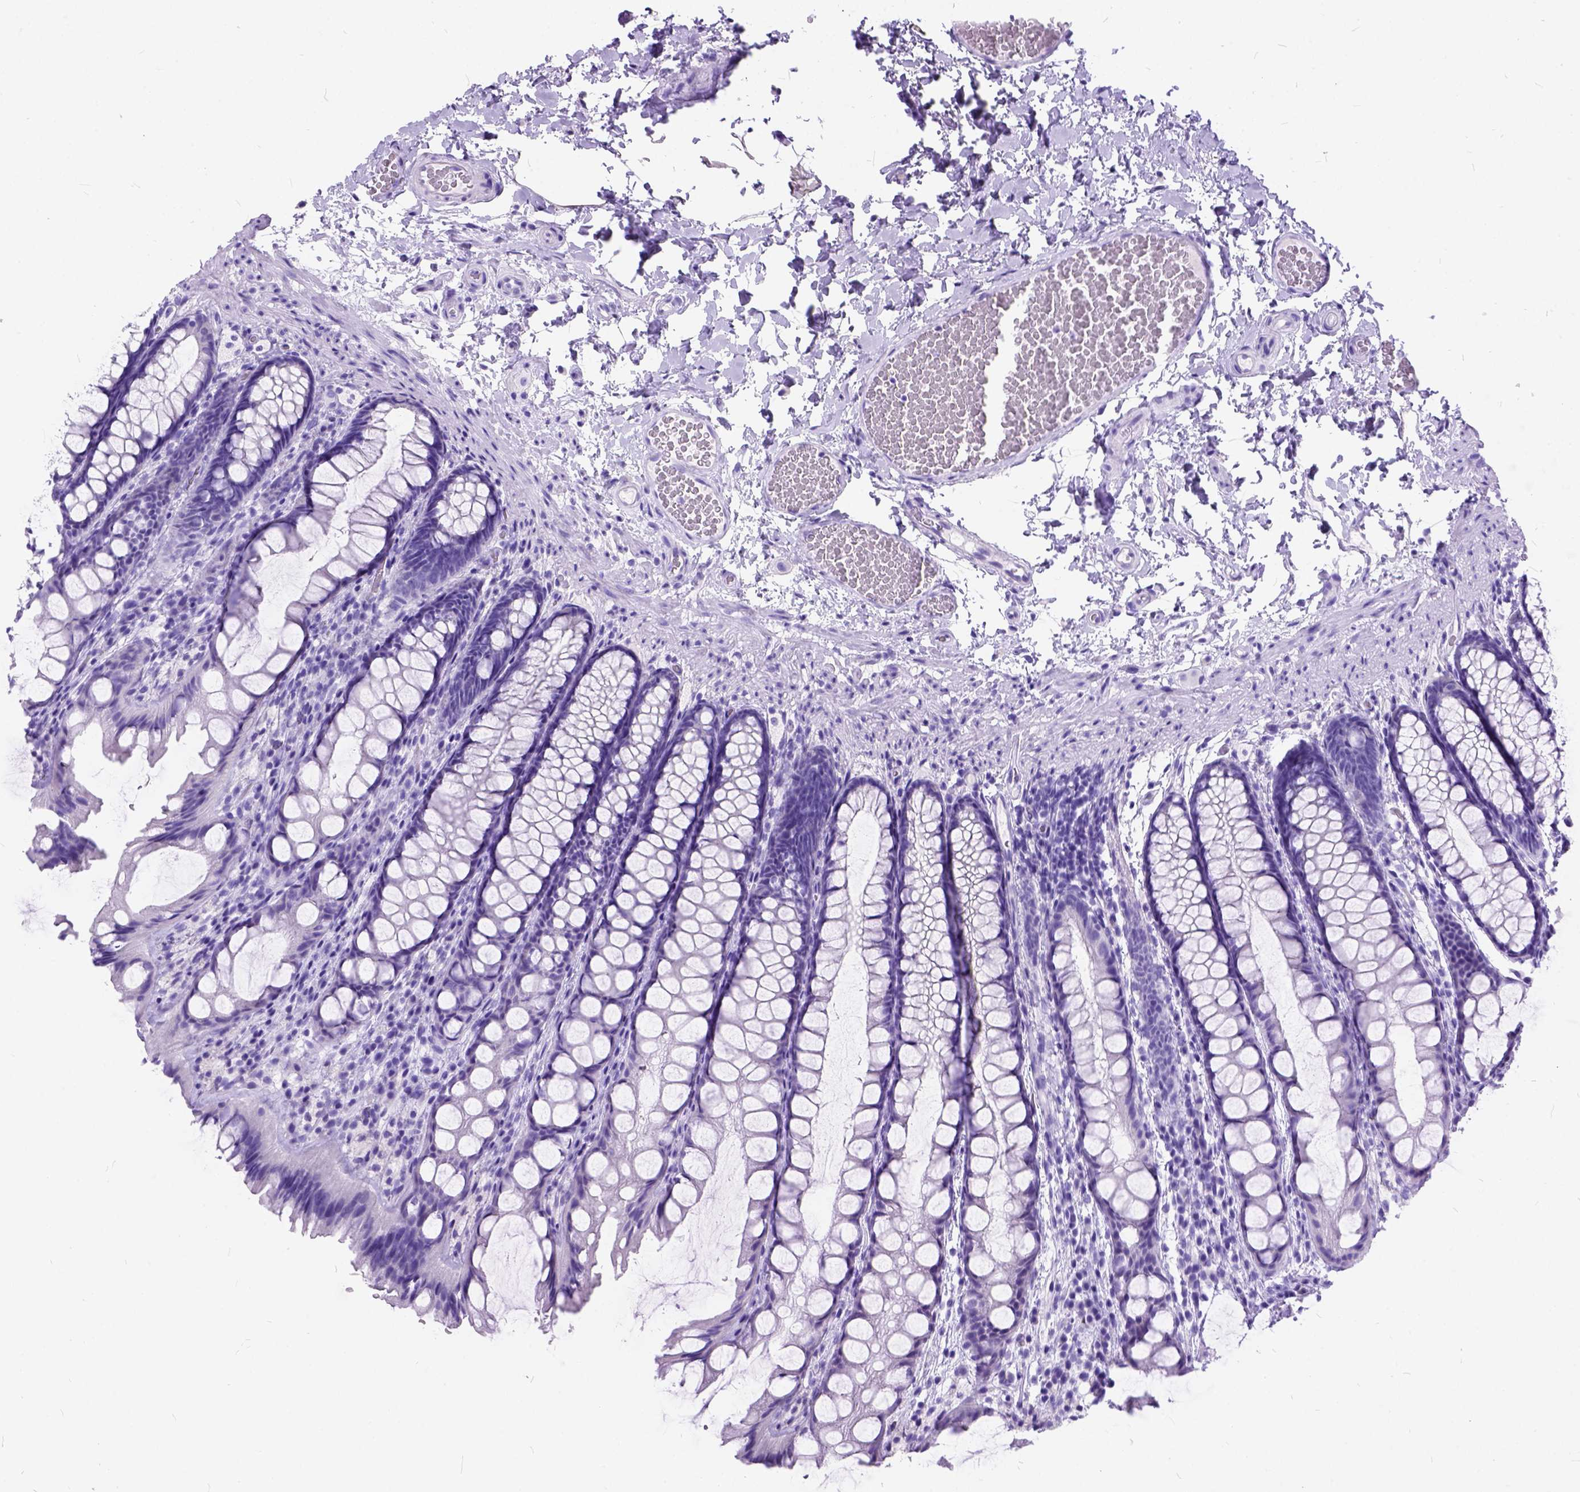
{"staining": {"intensity": "negative", "quantity": "none", "location": "none"}, "tissue": "colon", "cell_type": "Endothelial cells", "image_type": "normal", "snomed": [{"axis": "morphology", "description": "Normal tissue, NOS"}, {"axis": "topography", "description": "Colon"}], "caption": "Colon stained for a protein using immunohistochemistry (IHC) exhibits no positivity endothelial cells.", "gene": "C1QTNF3", "patient": {"sex": "male", "age": 47}}